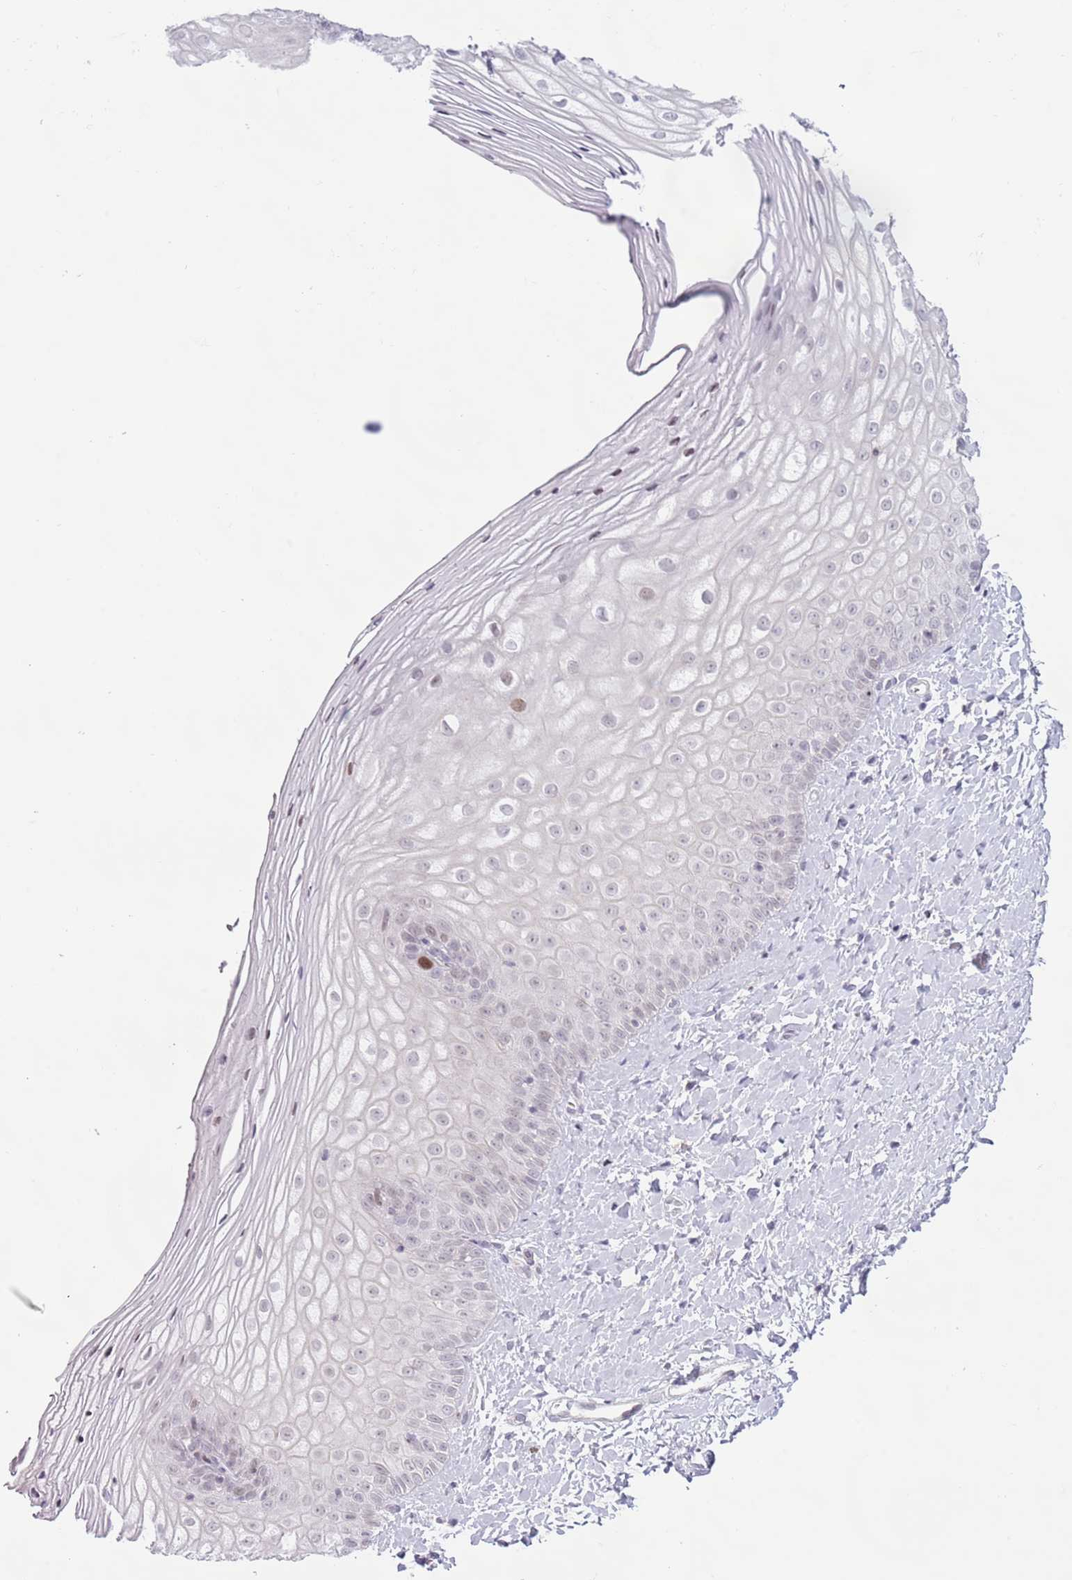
{"staining": {"intensity": "moderate", "quantity": "<25%", "location": "nuclear"}, "tissue": "vagina", "cell_type": "Squamous epithelial cells", "image_type": "normal", "snomed": [{"axis": "morphology", "description": "Normal tissue, NOS"}, {"axis": "topography", "description": "Vagina"}], "caption": "Protein staining of normal vagina exhibits moderate nuclear positivity in approximately <25% of squamous epithelial cells. Using DAB (3,3'-diaminobenzidine) (brown) and hematoxylin (blue) stains, captured at high magnification using brightfield microscopy.", "gene": "MFSD10", "patient": {"sex": "female", "age": 65}}